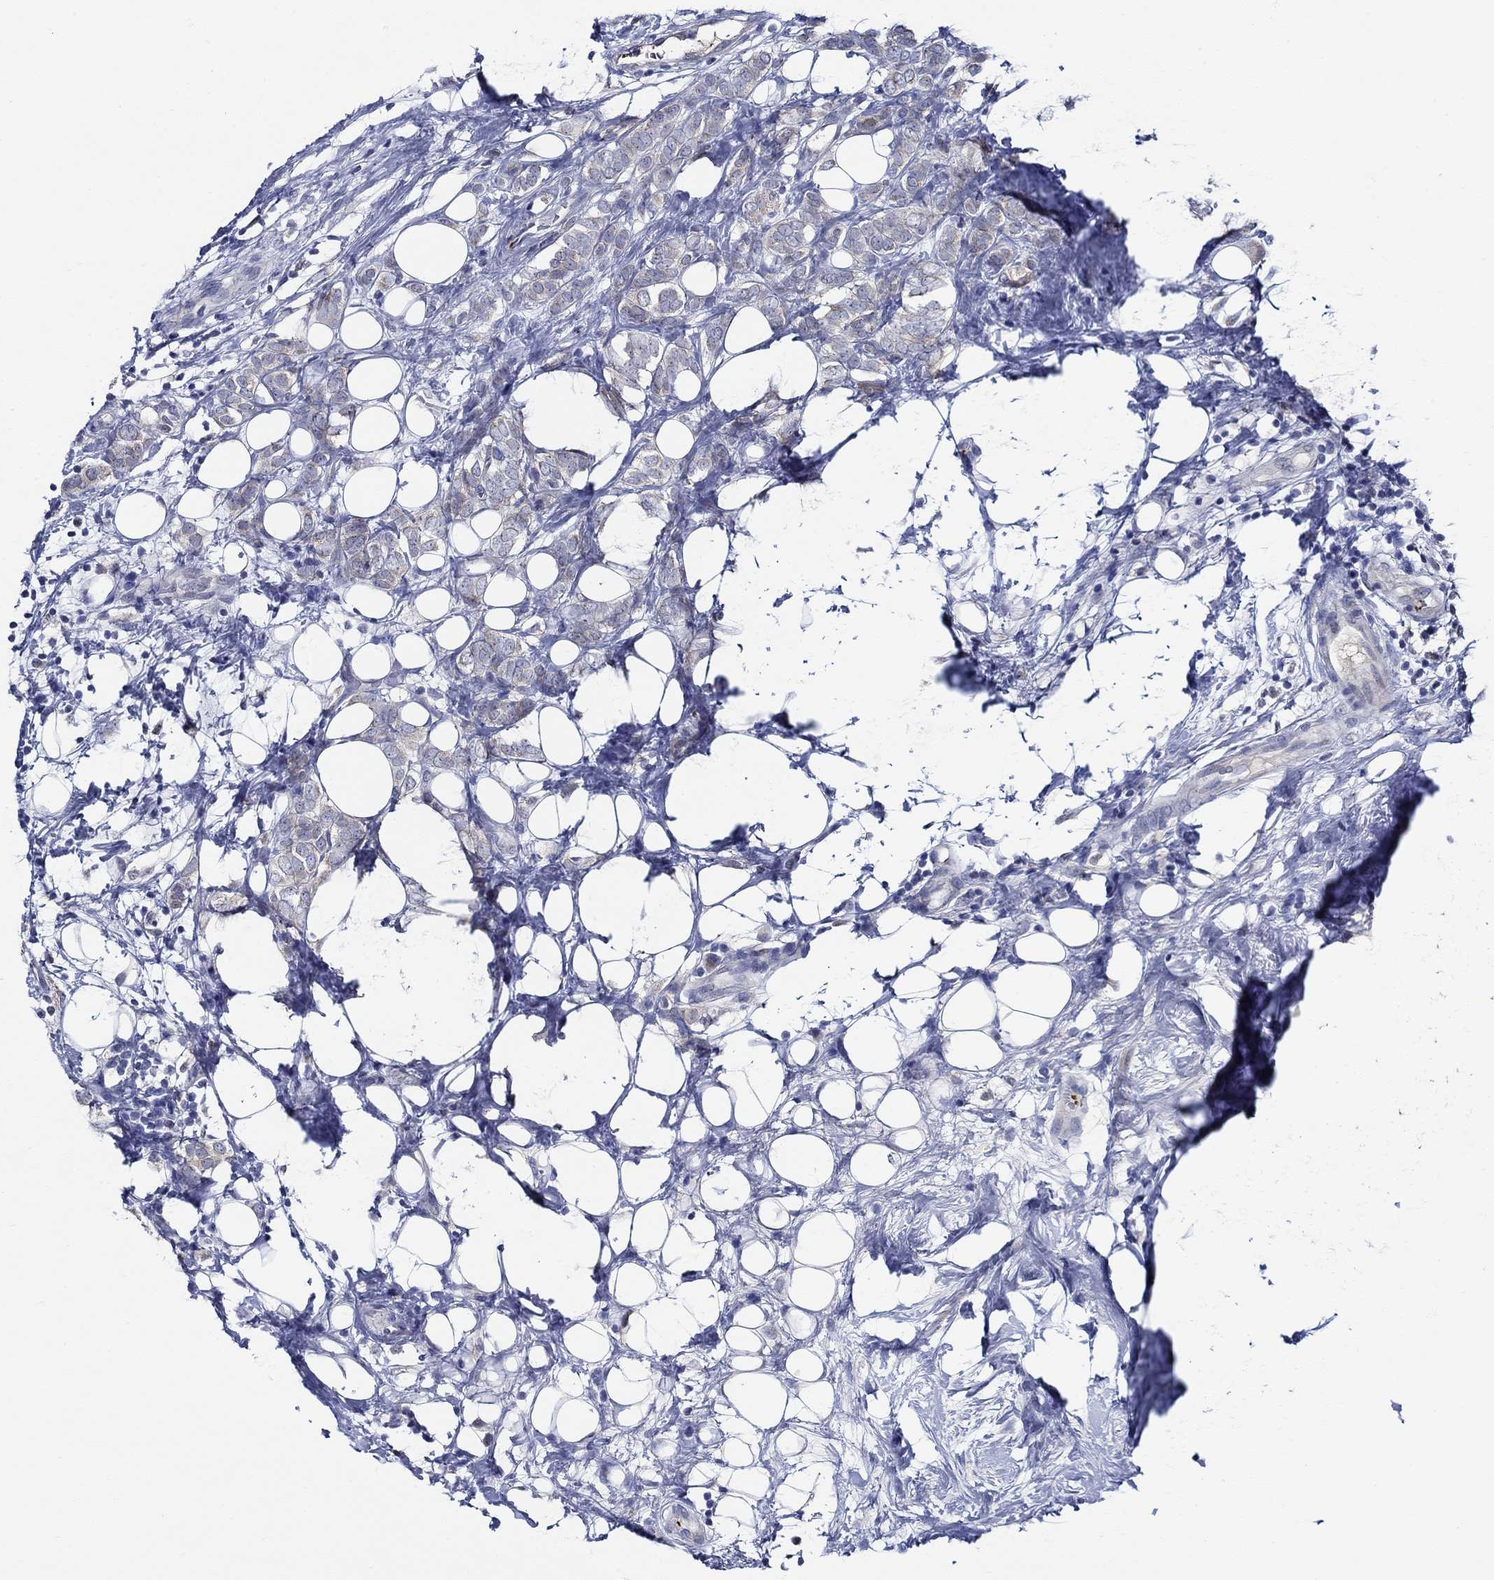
{"staining": {"intensity": "negative", "quantity": "none", "location": "none"}, "tissue": "breast cancer", "cell_type": "Tumor cells", "image_type": "cancer", "snomed": [{"axis": "morphology", "description": "Lobular carcinoma"}, {"axis": "topography", "description": "Breast"}], "caption": "Immunohistochemistry (IHC) of human breast cancer shows no expression in tumor cells.", "gene": "ALOX12", "patient": {"sex": "female", "age": 49}}